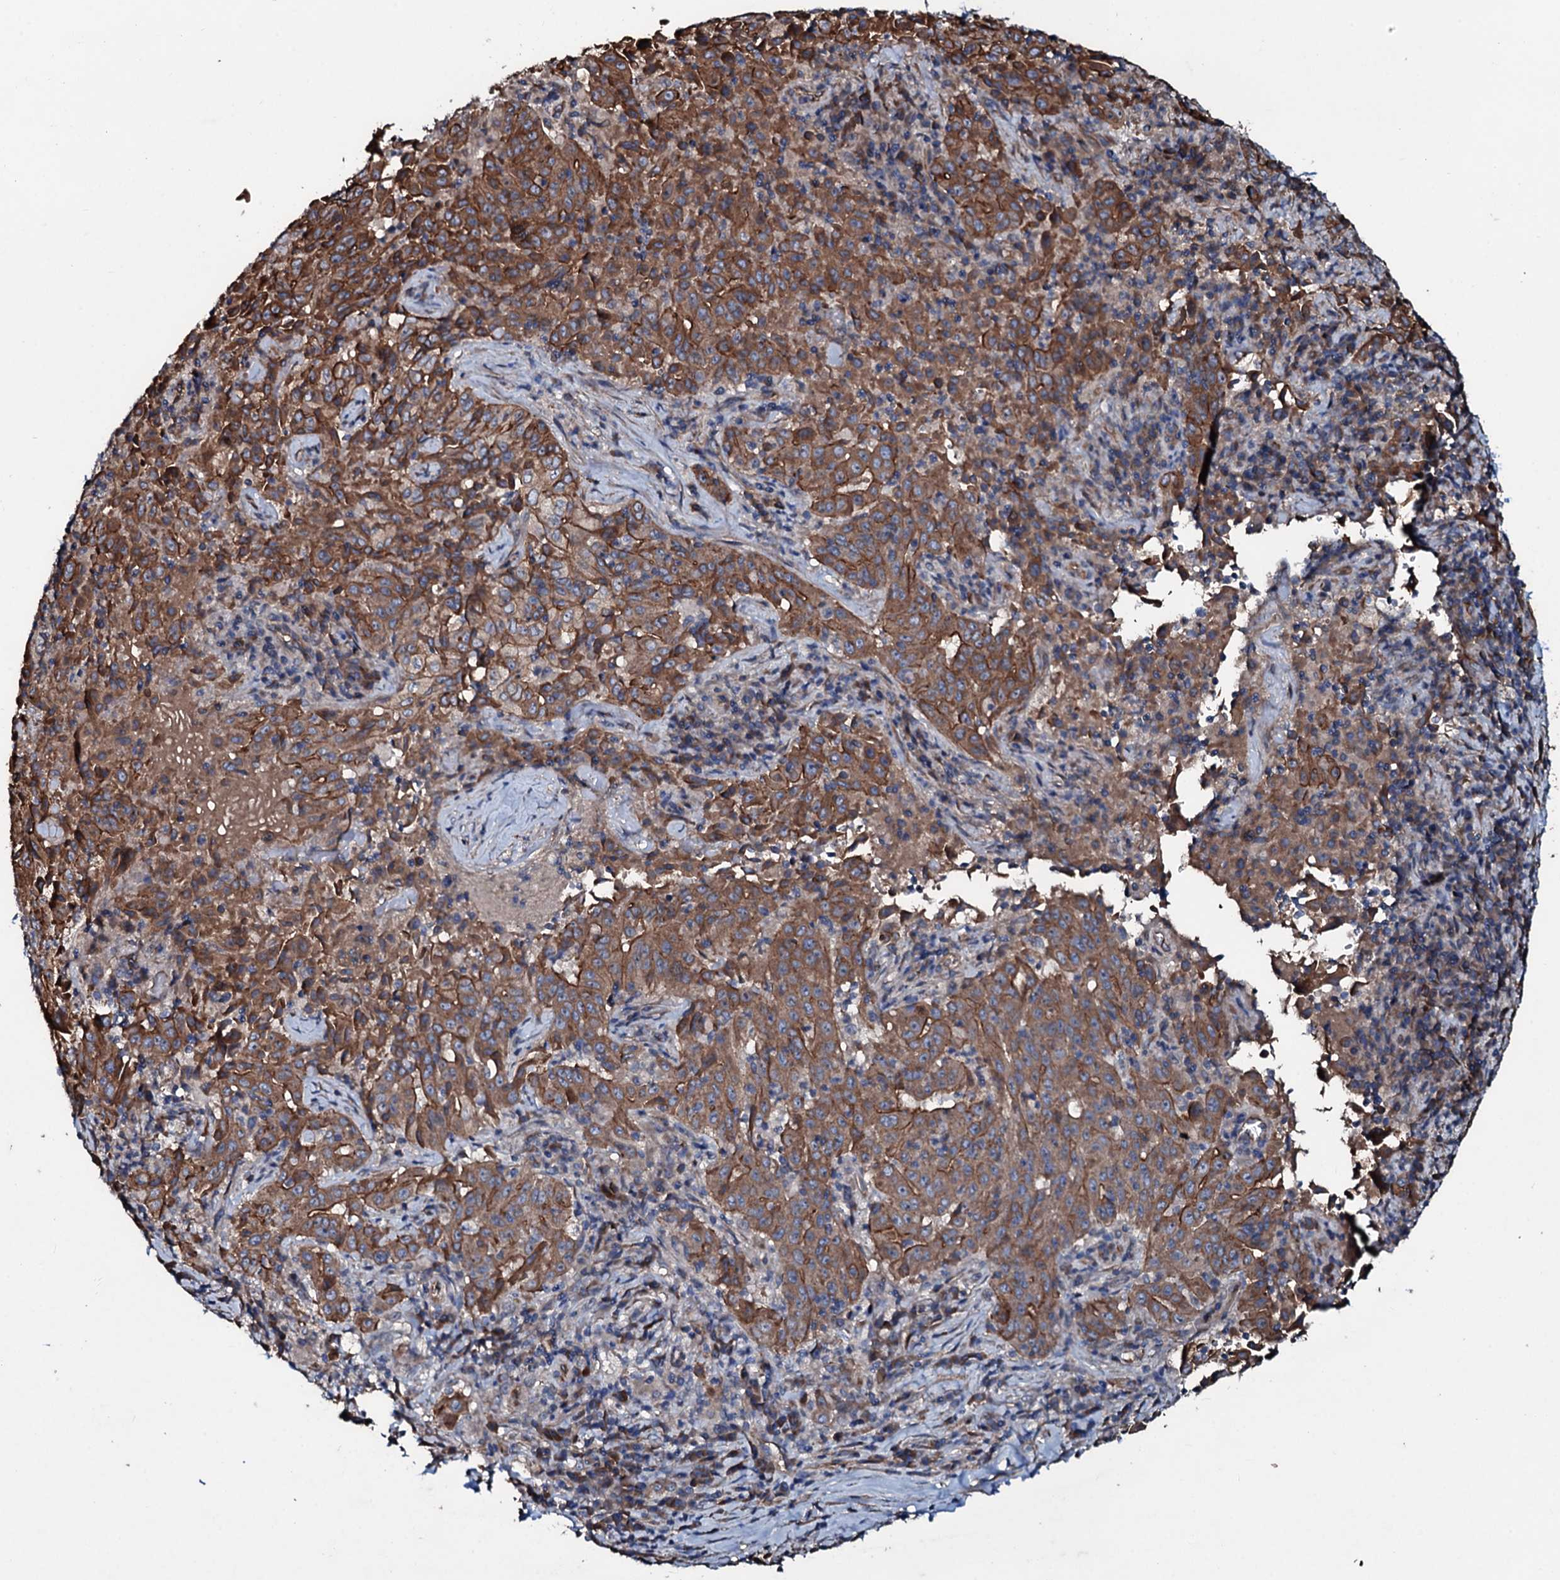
{"staining": {"intensity": "moderate", "quantity": ">75%", "location": "cytoplasmic/membranous"}, "tissue": "pancreatic cancer", "cell_type": "Tumor cells", "image_type": "cancer", "snomed": [{"axis": "morphology", "description": "Adenocarcinoma, NOS"}, {"axis": "topography", "description": "Pancreas"}], "caption": "Moderate cytoplasmic/membranous positivity for a protein is seen in approximately >75% of tumor cells of pancreatic adenocarcinoma using immunohistochemistry (IHC).", "gene": "DMAC2", "patient": {"sex": "male", "age": 63}}